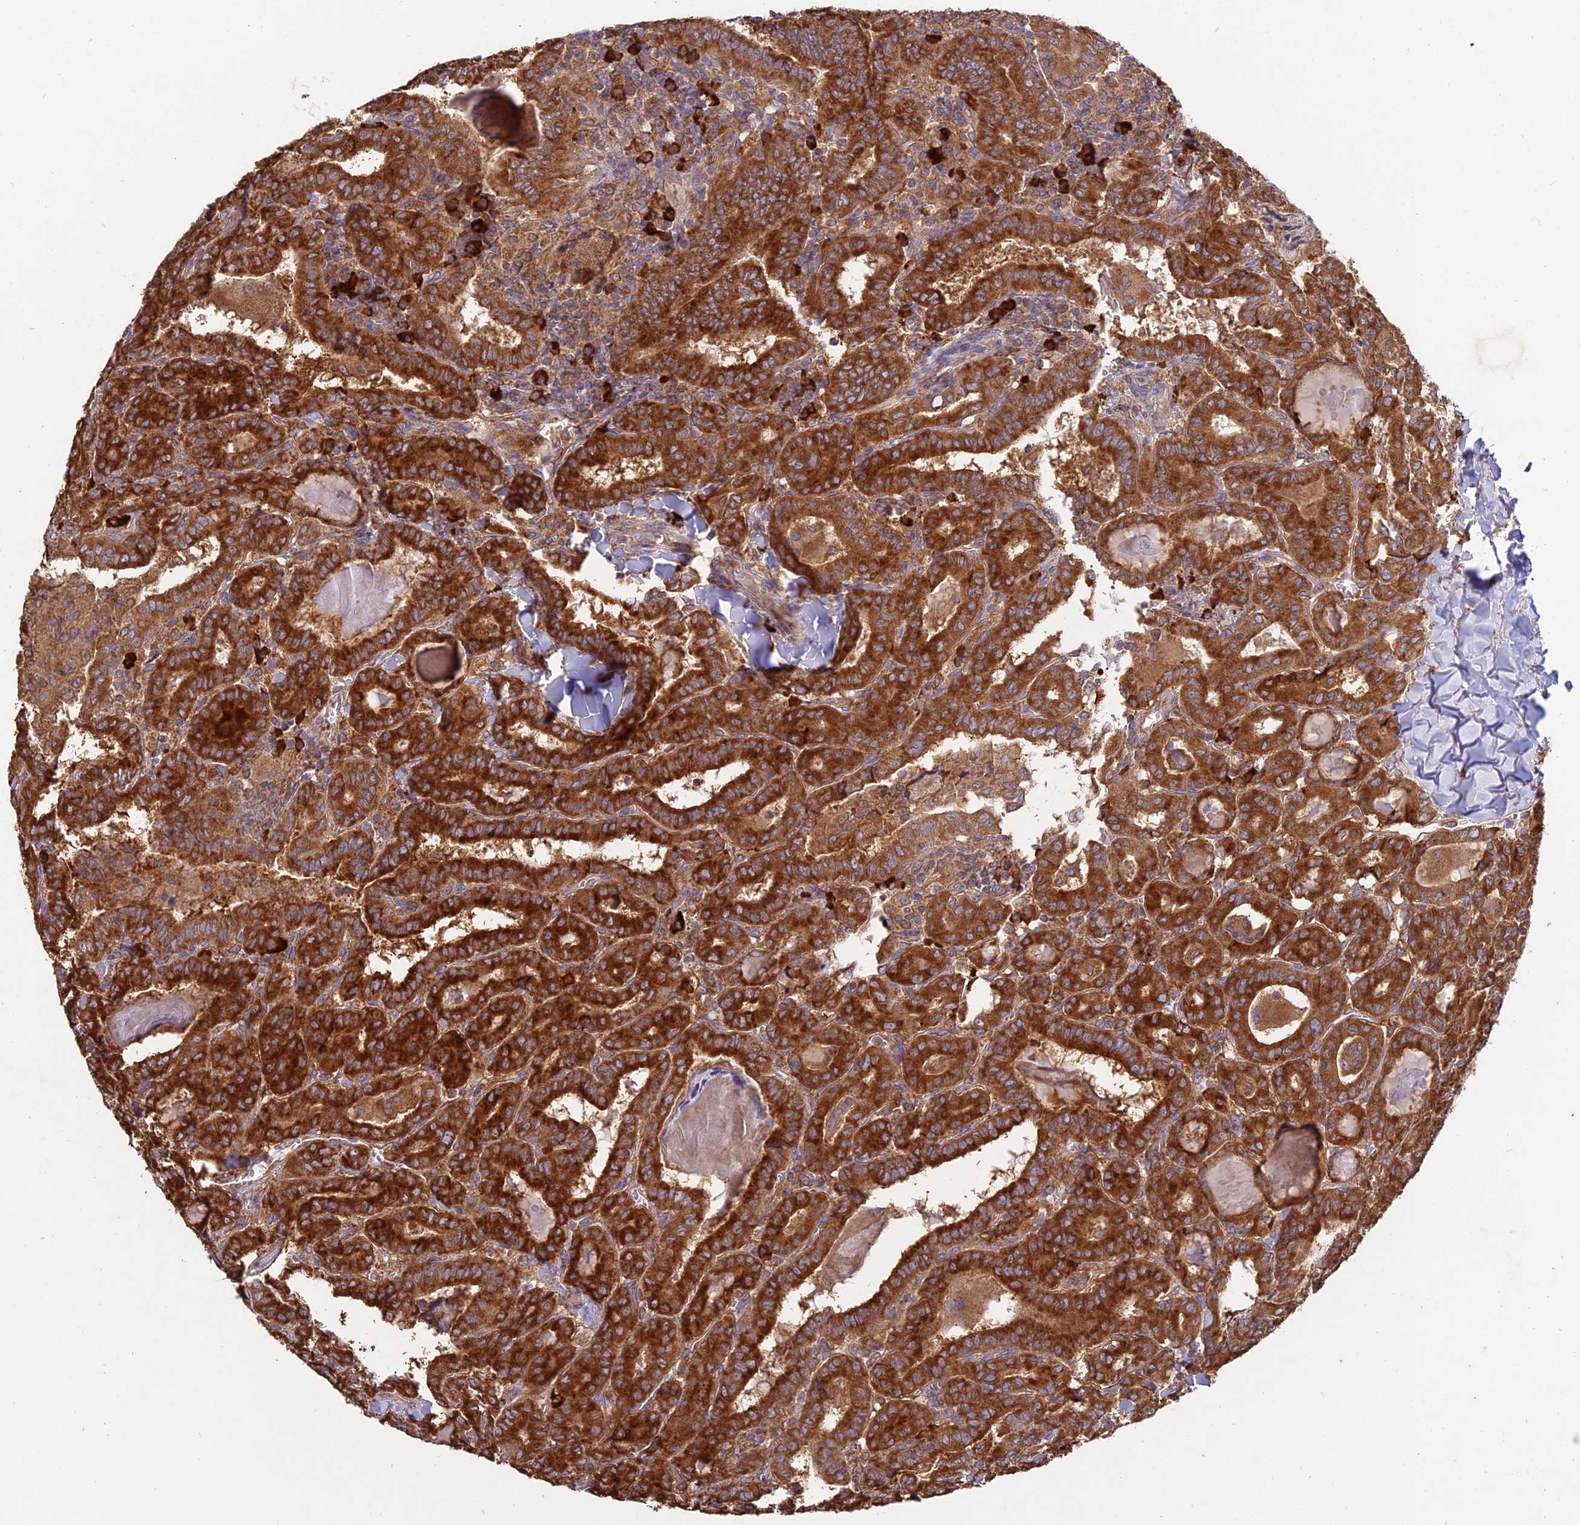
{"staining": {"intensity": "strong", "quantity": ">75%", "location": "cytoplasmic/membranous"}, "tissue": "thyroid cancer", "cell_type": "Tumor cells", "image_type": "cancer", "snomed": [{"axis": "morphology", "description": "Papillary adenocarcinoma, NOS"}, {"axis": "topography", "description": "Thyroid gland"}], "caption": "Thyroid cancer (papillary adenocarcinoma) stained with a protein marker displays strong staining in tumor cells.", "gene": "NXNL2", "patient": {"sex": "female", "age": 72}}